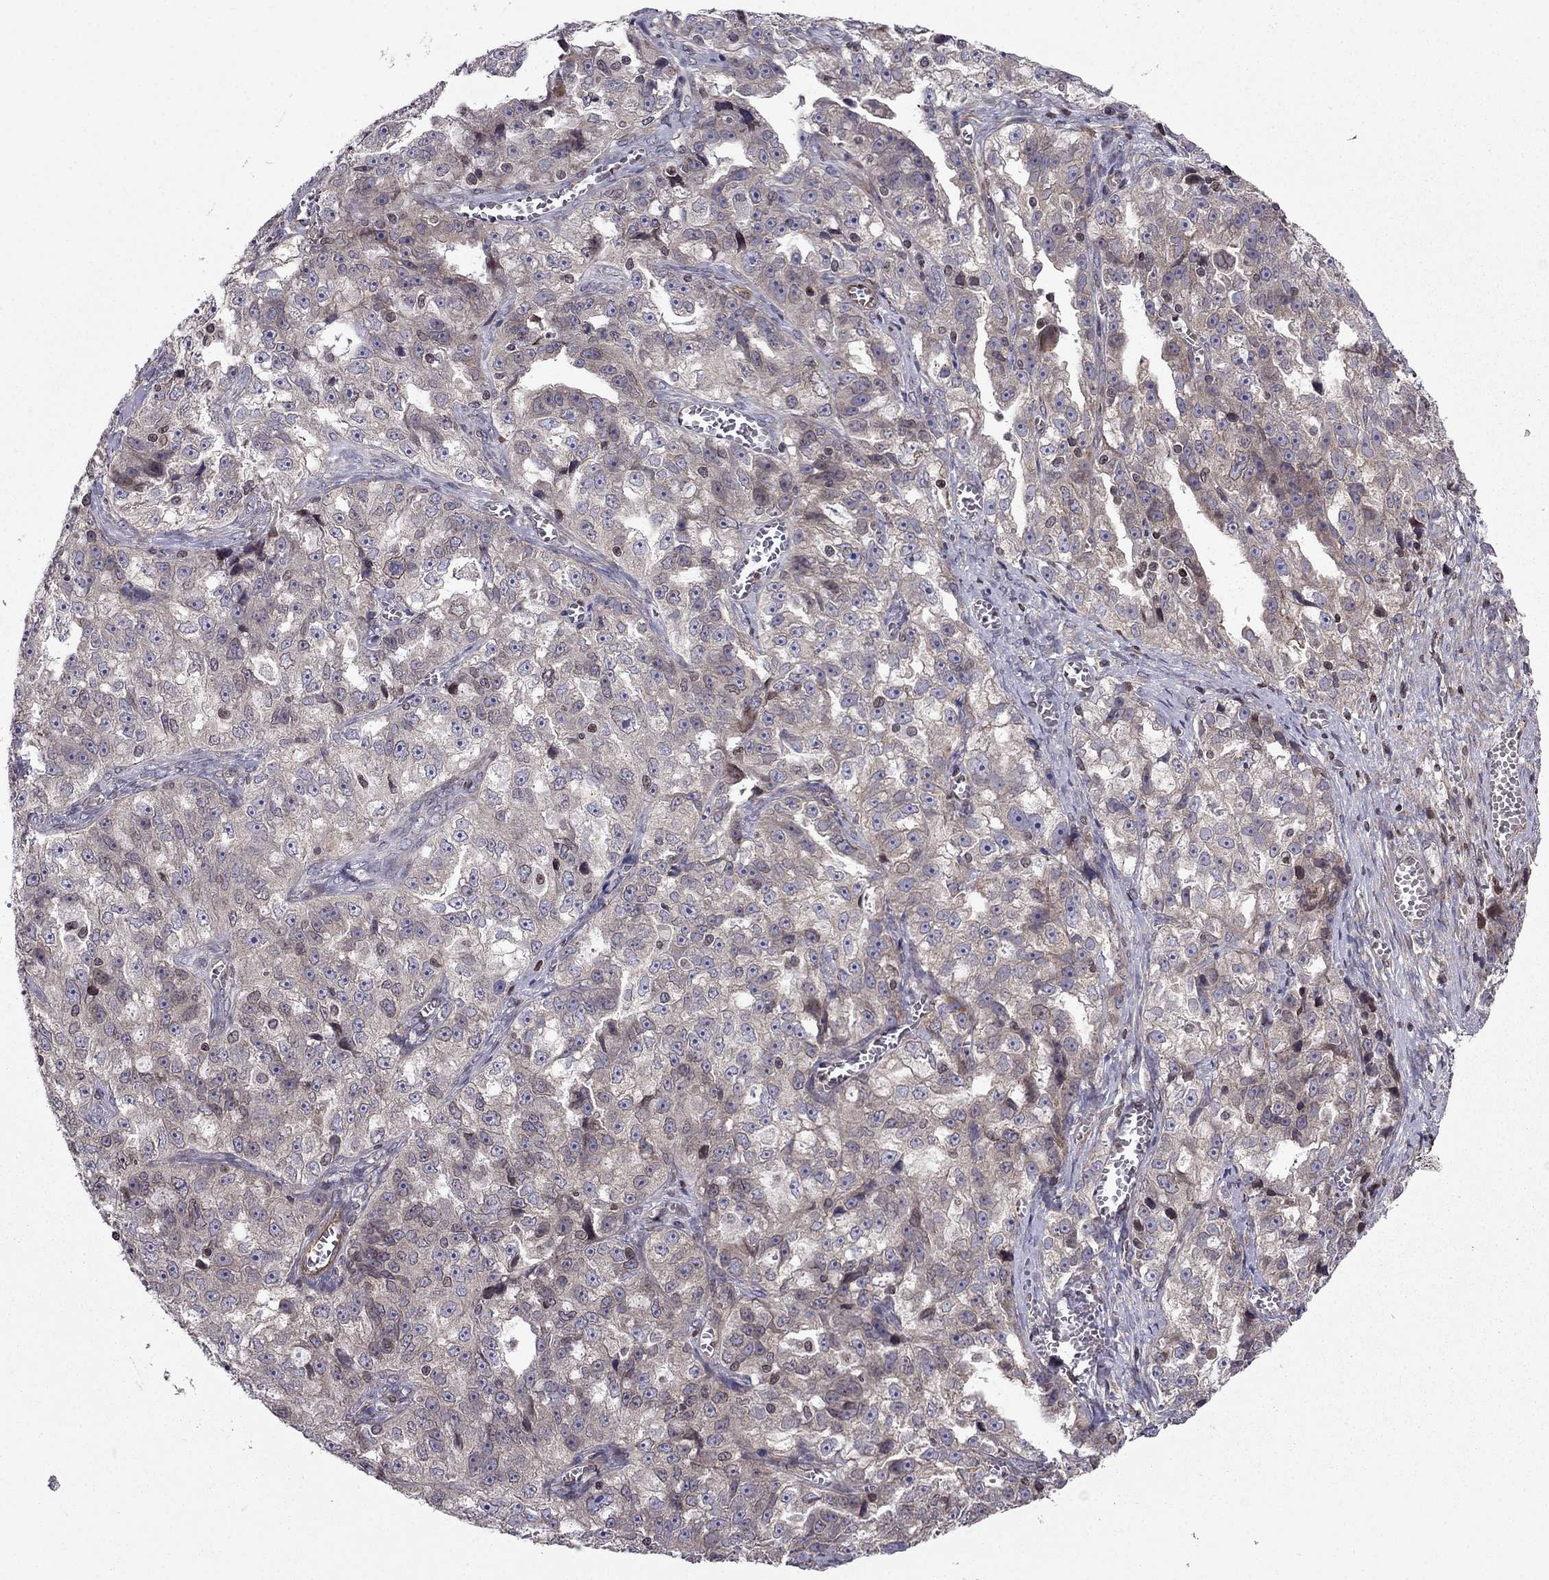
{"staining": {"intensity": "weak", "quantity": "25%-75%", "location": "cytoplasmic/membranous"}, "tissue": "ovarian cancer", "cell_type": "Tumor cells", "image_type": "cancer", "snomed": [{"axis": "morphology", "description": "Cystadenocarcinoma, serous, NOS"}, {"axis": "topography", "description": "Ovary"}], "caption": "IHC staining of ovarian cancer (serous cystadenocarcinoma), which reveals low levels of weak cytoplasmic/membranous expression in approximately 25%-75% of tumor cells indicating weak cytoplasmic/membranous protein staining. The staining was performed using DAB (brown) for protein detection and nuclei were counterstained in hematoxylin (blue).", "gene": "CDC42BPA", "patient": {"sex": "female", "age": 51}}